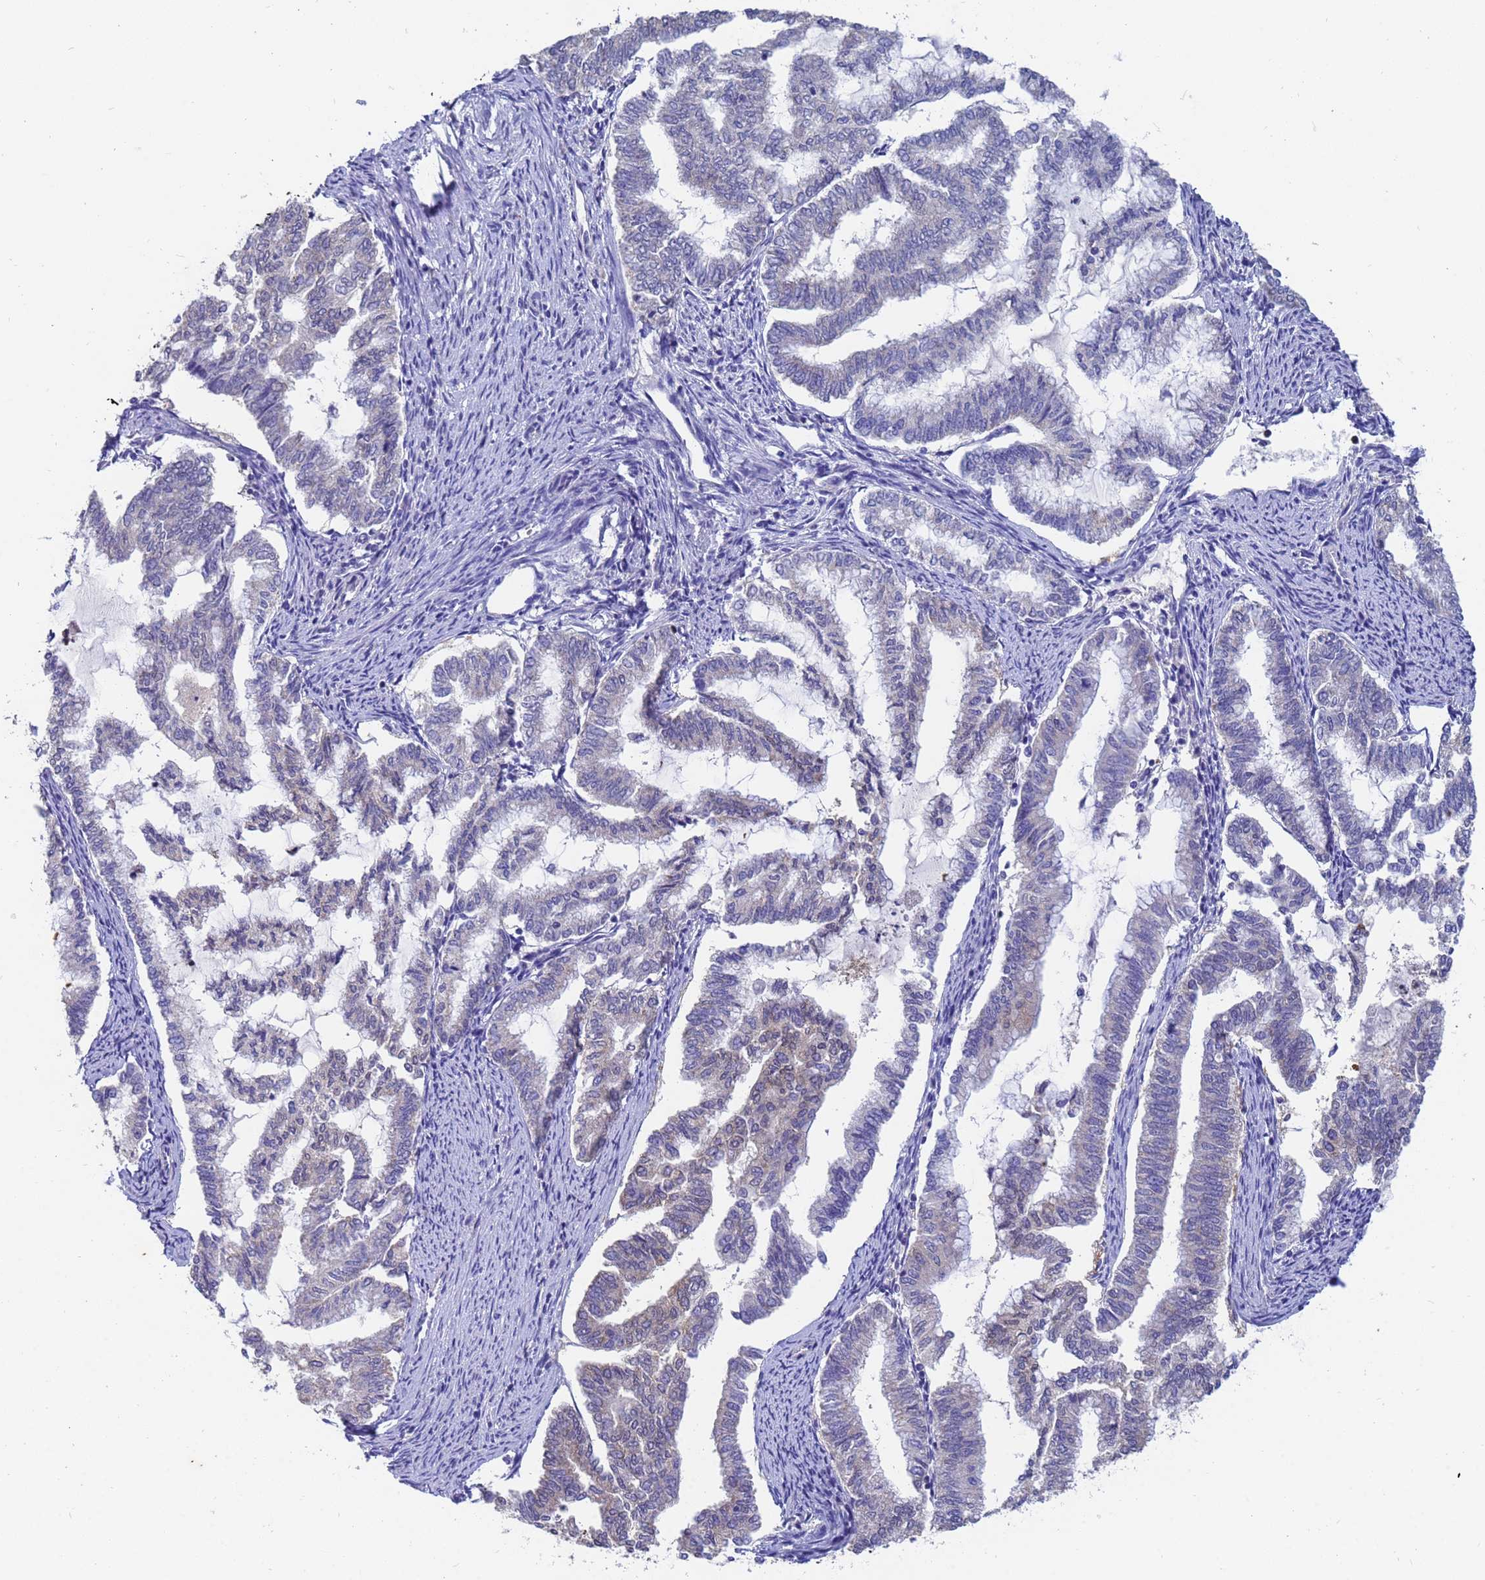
{"staining": {"intensity": "negative", "quantity": "none", "location": "none"}, "tissue": "endometrial cancer", "cell_type": "Tumor cells", "image_type": "cancer", "snomed": [{"axis": "morphology", "description": "Adenocarcinoma, NOS"}, {"axis": "topography", "description": "Endometrium"}], "caption": "Tumor cells are negative for protein expression in human endometrial cancer. Brightfield microscopy of immunohistochemistry (IHC) stained with DAB (3,3'-diaminobenzidine) (brown) and hematoxylin (blue), captured at high magnification.", "gene": "TTLL11", "patient": {"sex": "female", "age": 79}}